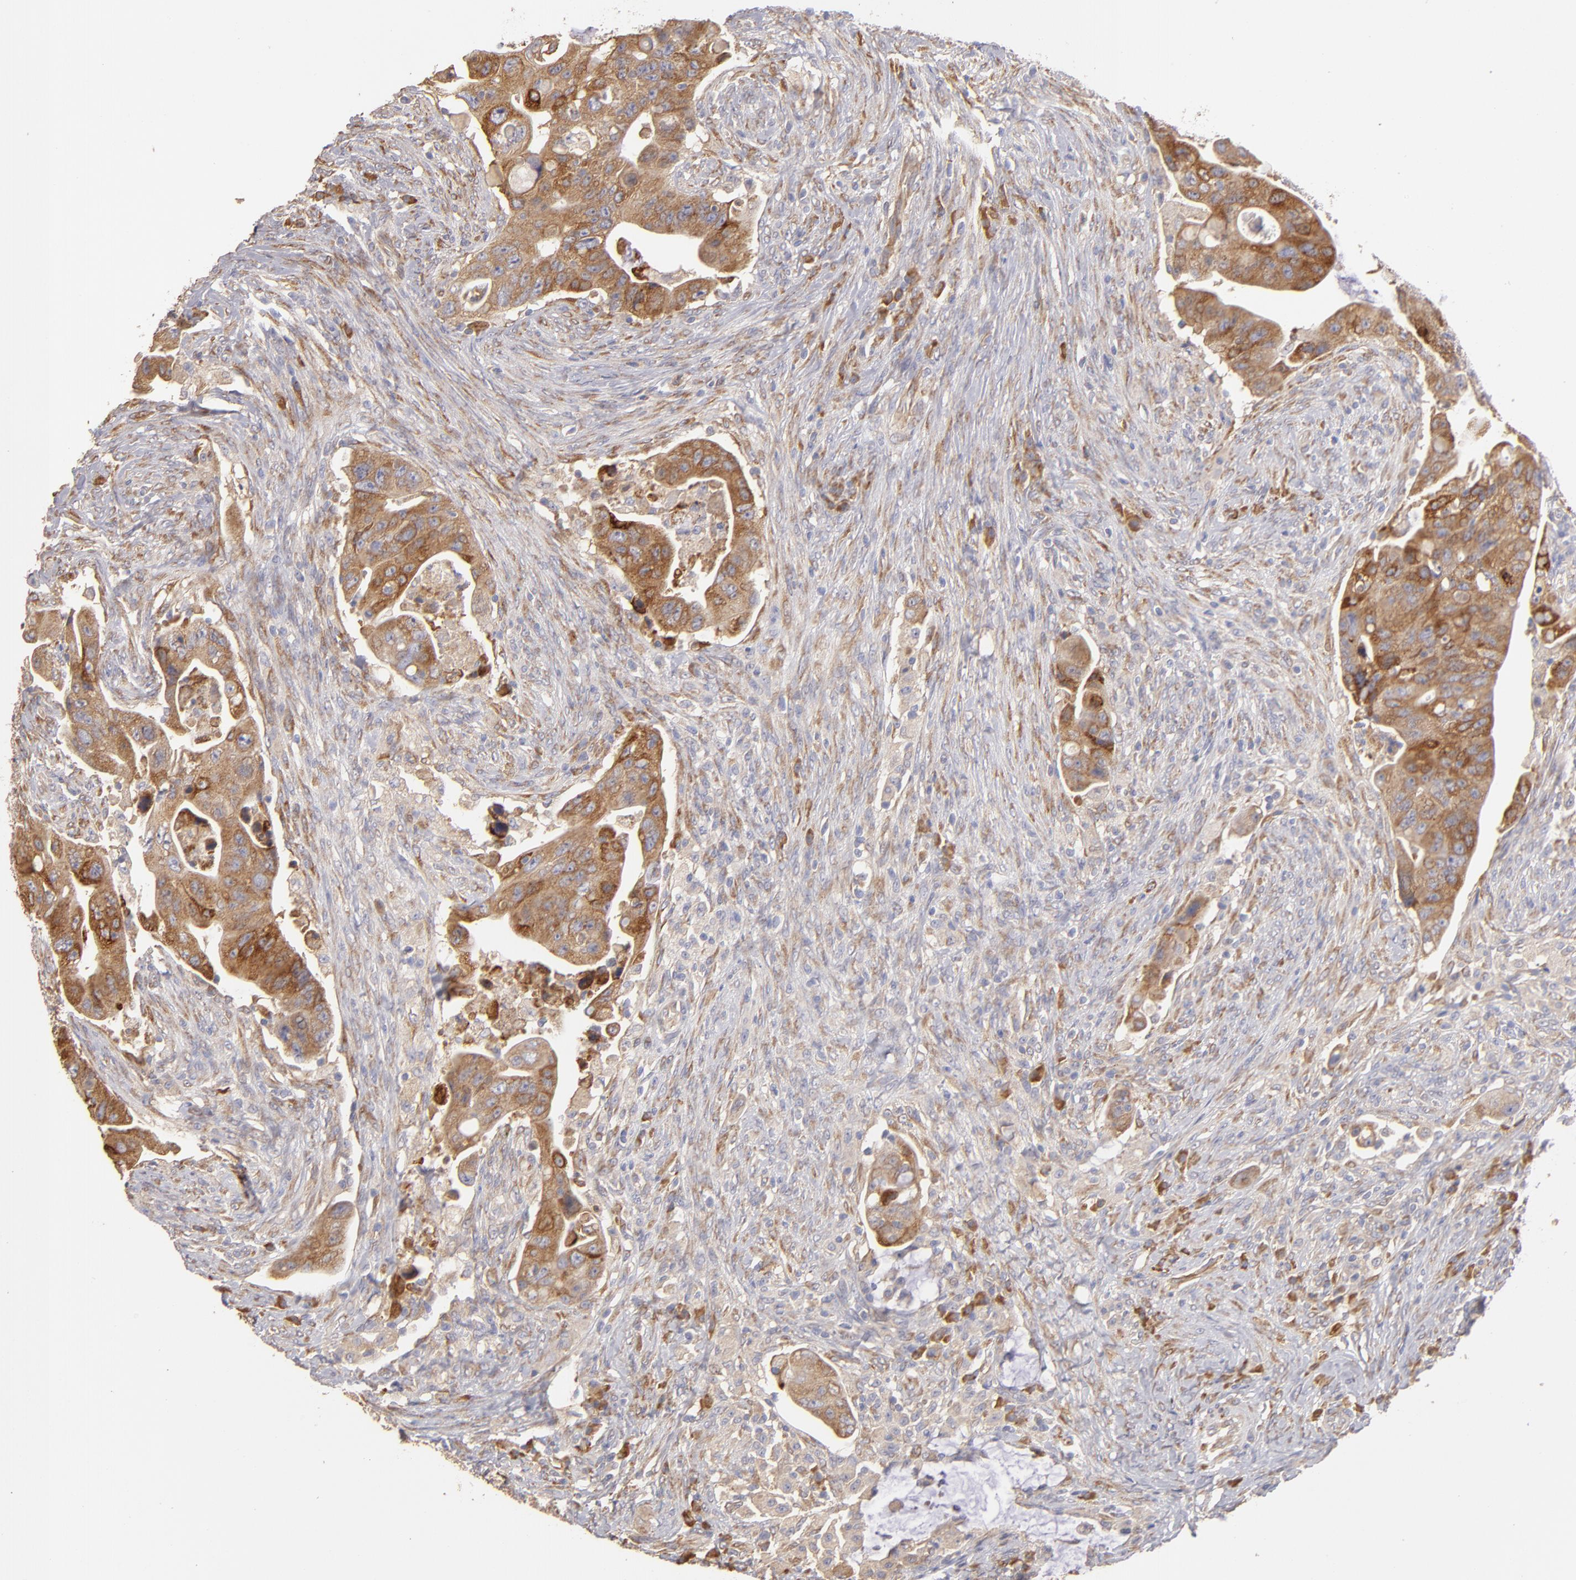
{"staining": {"intensity": "moderate", "quantity": ">75%", "location": "cytoplasmic/membranous"}, "tissue": "colorectal cancer", "cell_type": "Tumor cells", "image_type": "cancer", "snomed": [{"axis": "morphology", "description": "Adenocarcinoma, NOS"}, {"axis": "topography", "description": "Rectum"}], "caption": "An immunohistochemistry image of neoplastic tissue is shown. Protein staining in brown highlights moderate cytoplasmic/membranous positivity in colorectal adenocarcinoma within tumor cells.", "gene": "ENTPD5", "patient": {"sex": "female", "age": 71}}